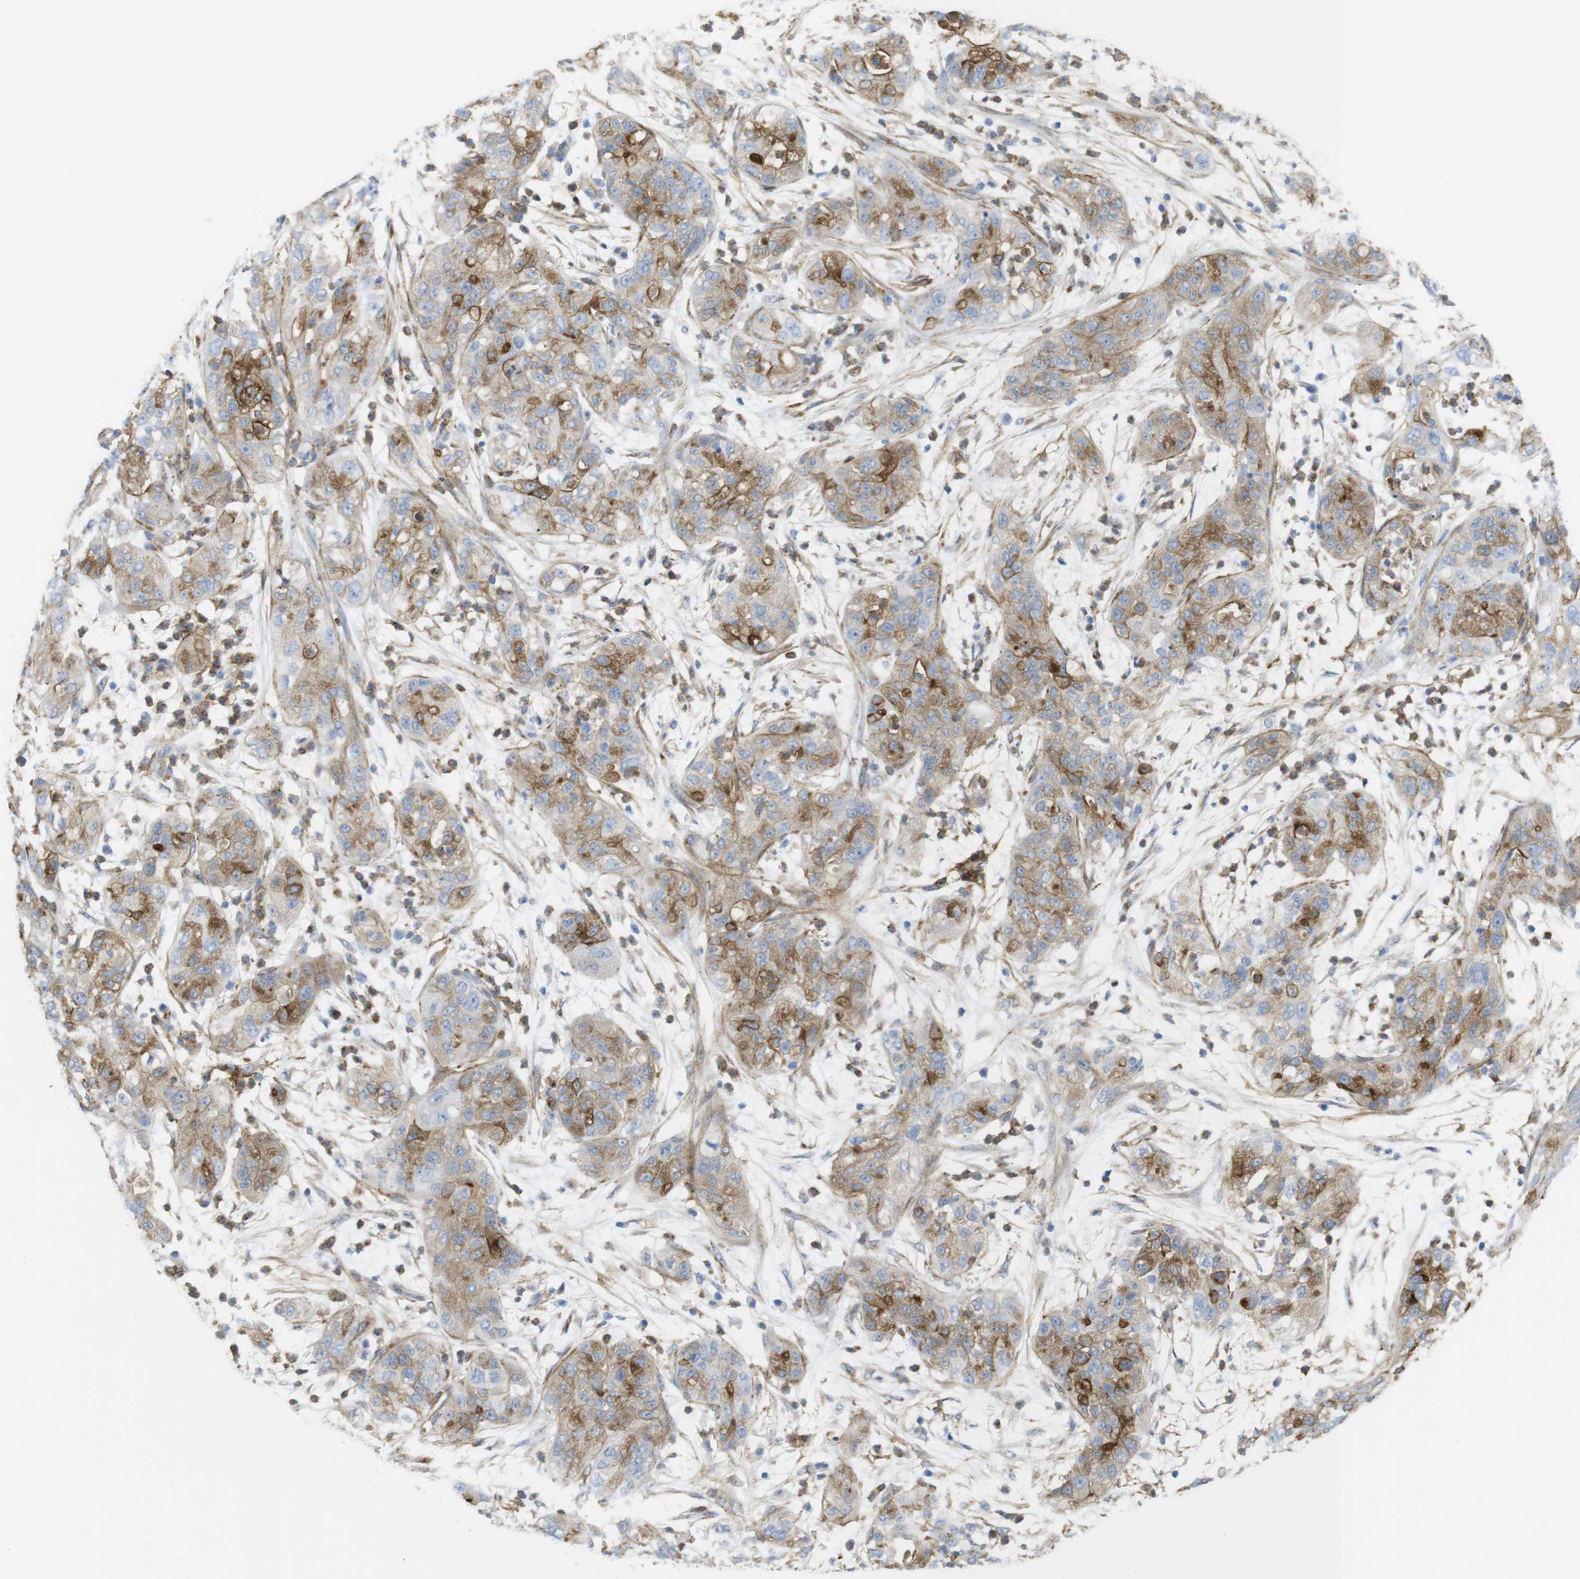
{"staining": {"intensity": "moderate", "quantity": "25%-75%", "location": "cytoplasmic/membranous"}, "tissue": "pancreatic cancer", "cell_type": "Tumor cells", "image_type": "cancer", "snomed": [{"axis": "morphology", "description": "Adenocarcinoma, NOS"}, {"axis": "topography", "description": "Pancreas"}], "caption": "There is medium levels of moderate cytoplasmic/membranous expression in tumor cells of adenocarcinoma (pancreatic), as demonstrated by immunohistochemical staining (brown color).", "gene": "CYBRD1", "patient": {"sex": "female", "age": 78}}